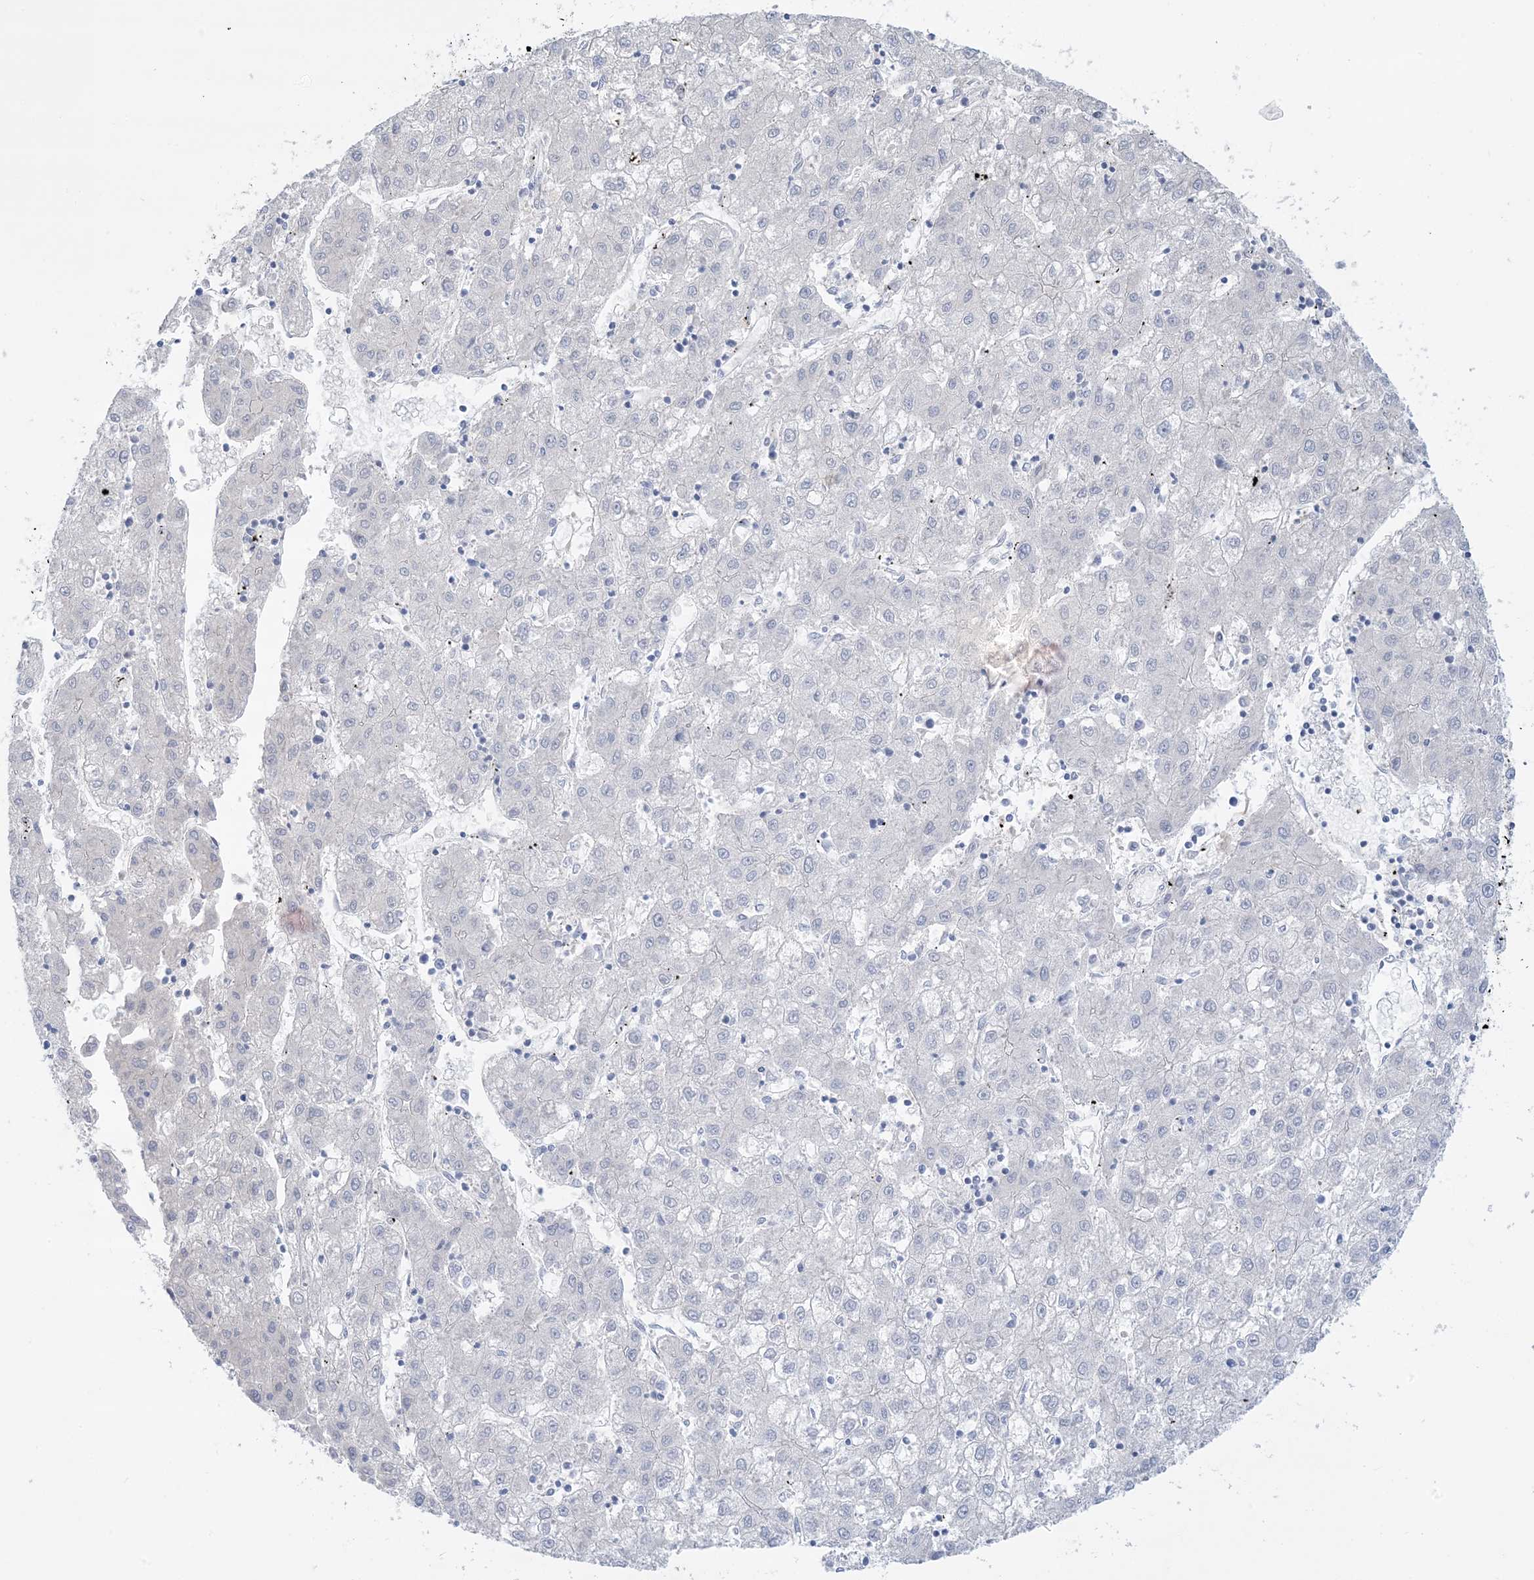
{"staining": {"intensity": "negative", "quantity": "none", "location": "none"}, "tissue": "liver cancer", "cell_type": "Tumor cells", "image_type": "cancer", "snomed": [{"axis": "morphology", "description": "Carcinoma, Hepatocellular, NOS"}, {"axis": "topography", "description": "Liver"}], "caption": "Hepatocellular carcinoma (liver) was stained to show a protein in brown. There is no significant positivity in tumor cells. (Brightfield microscopy of DAB immunohistochemistry at high magnification).", "gene": "ATP11C", "patient": {"sex": "male", "age": 72}}